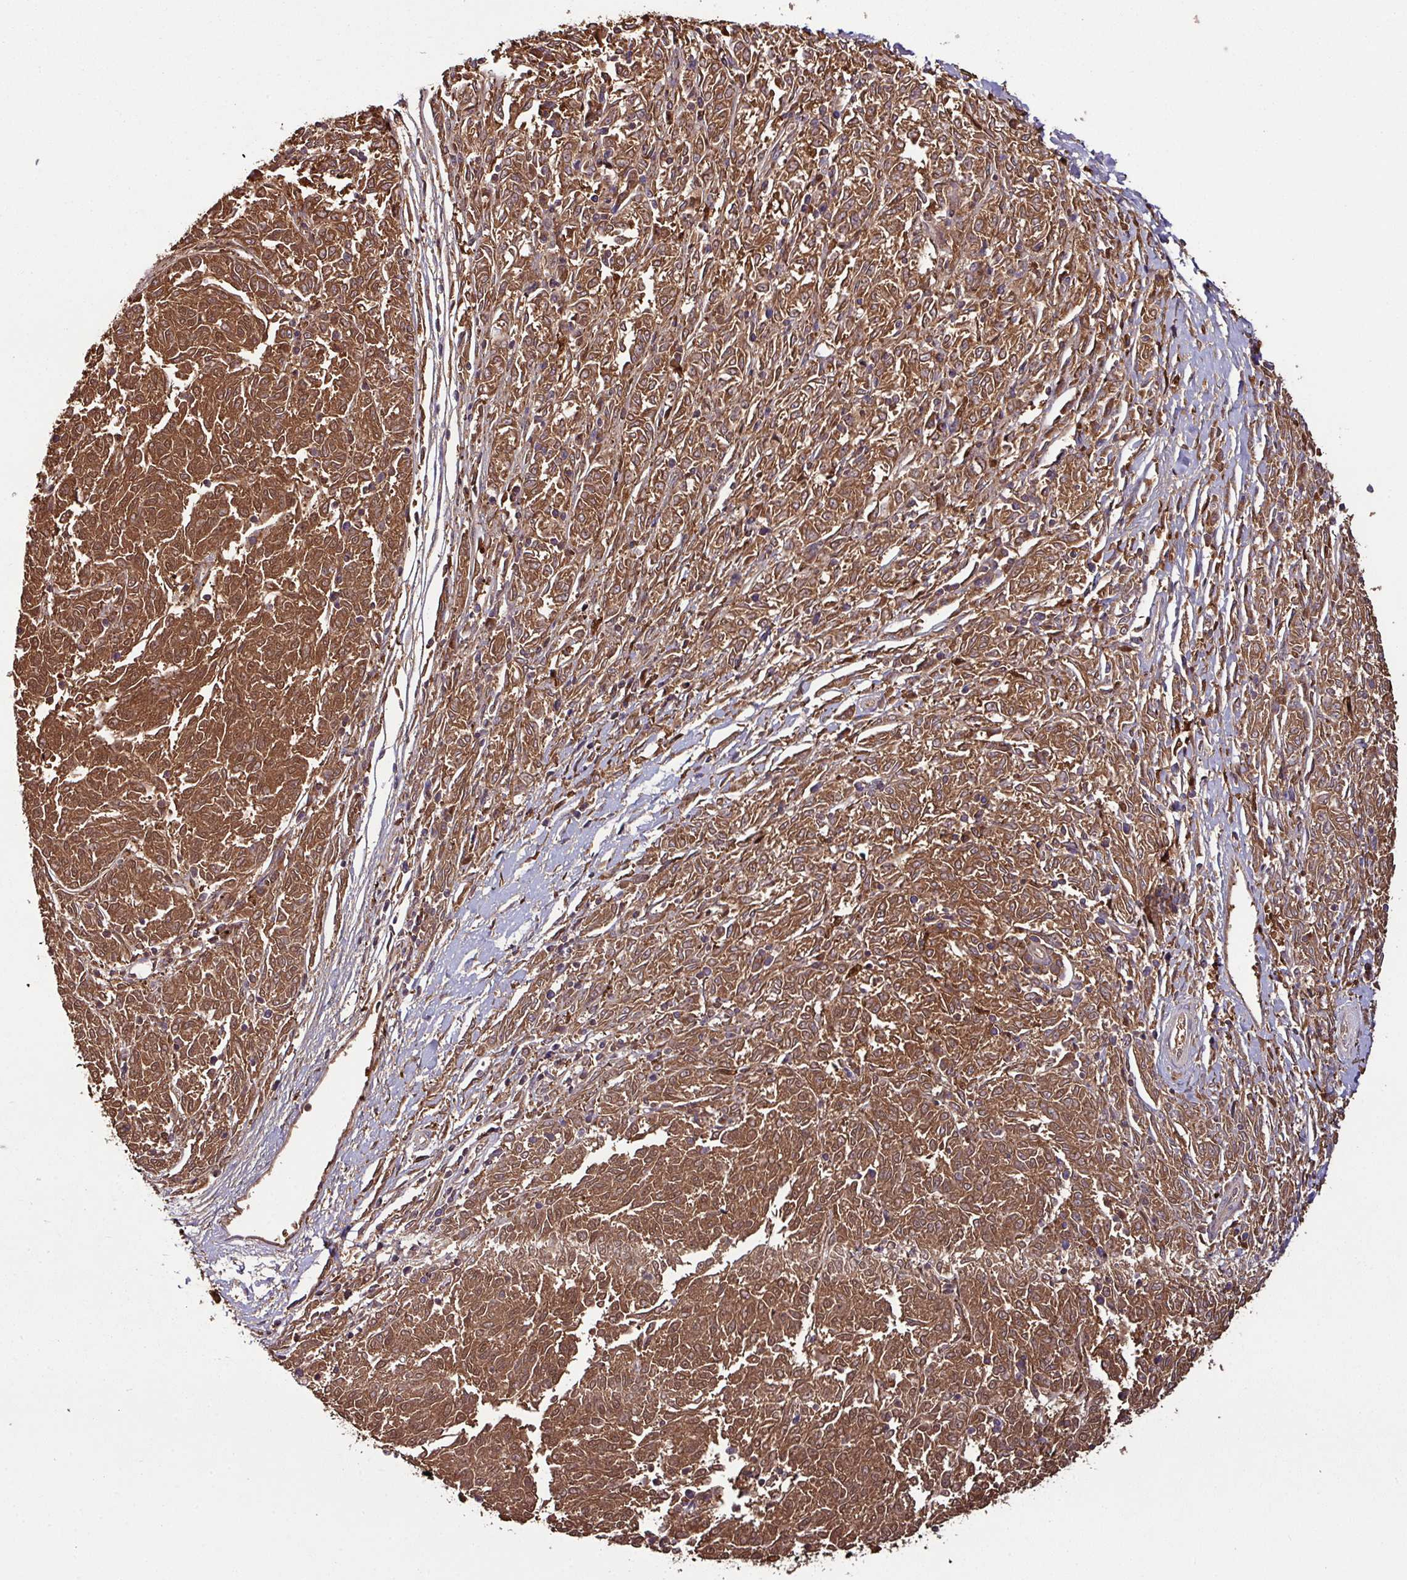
{"staining": {"intensity": "strong", "quantity": ">75%", "location": "cytoplasmic/membranous"}, "tissue": "melanoma", "cell_type": "Tumor cells", "image_type": "cancer", "snomed": [{"axis": "morphology", "description": "Malignant melanoma, NOS"}, {"axis": "topography", "description": "Skin"}], "caption": "High-power microscopy captured an IHC photomicrograph of melanoma, revealing strong cytoplasmic/membranous staining in approximately >75% of tumor cells.", "gene": "GNPDA1", "patient": {"sex": "female", "age": 72}}